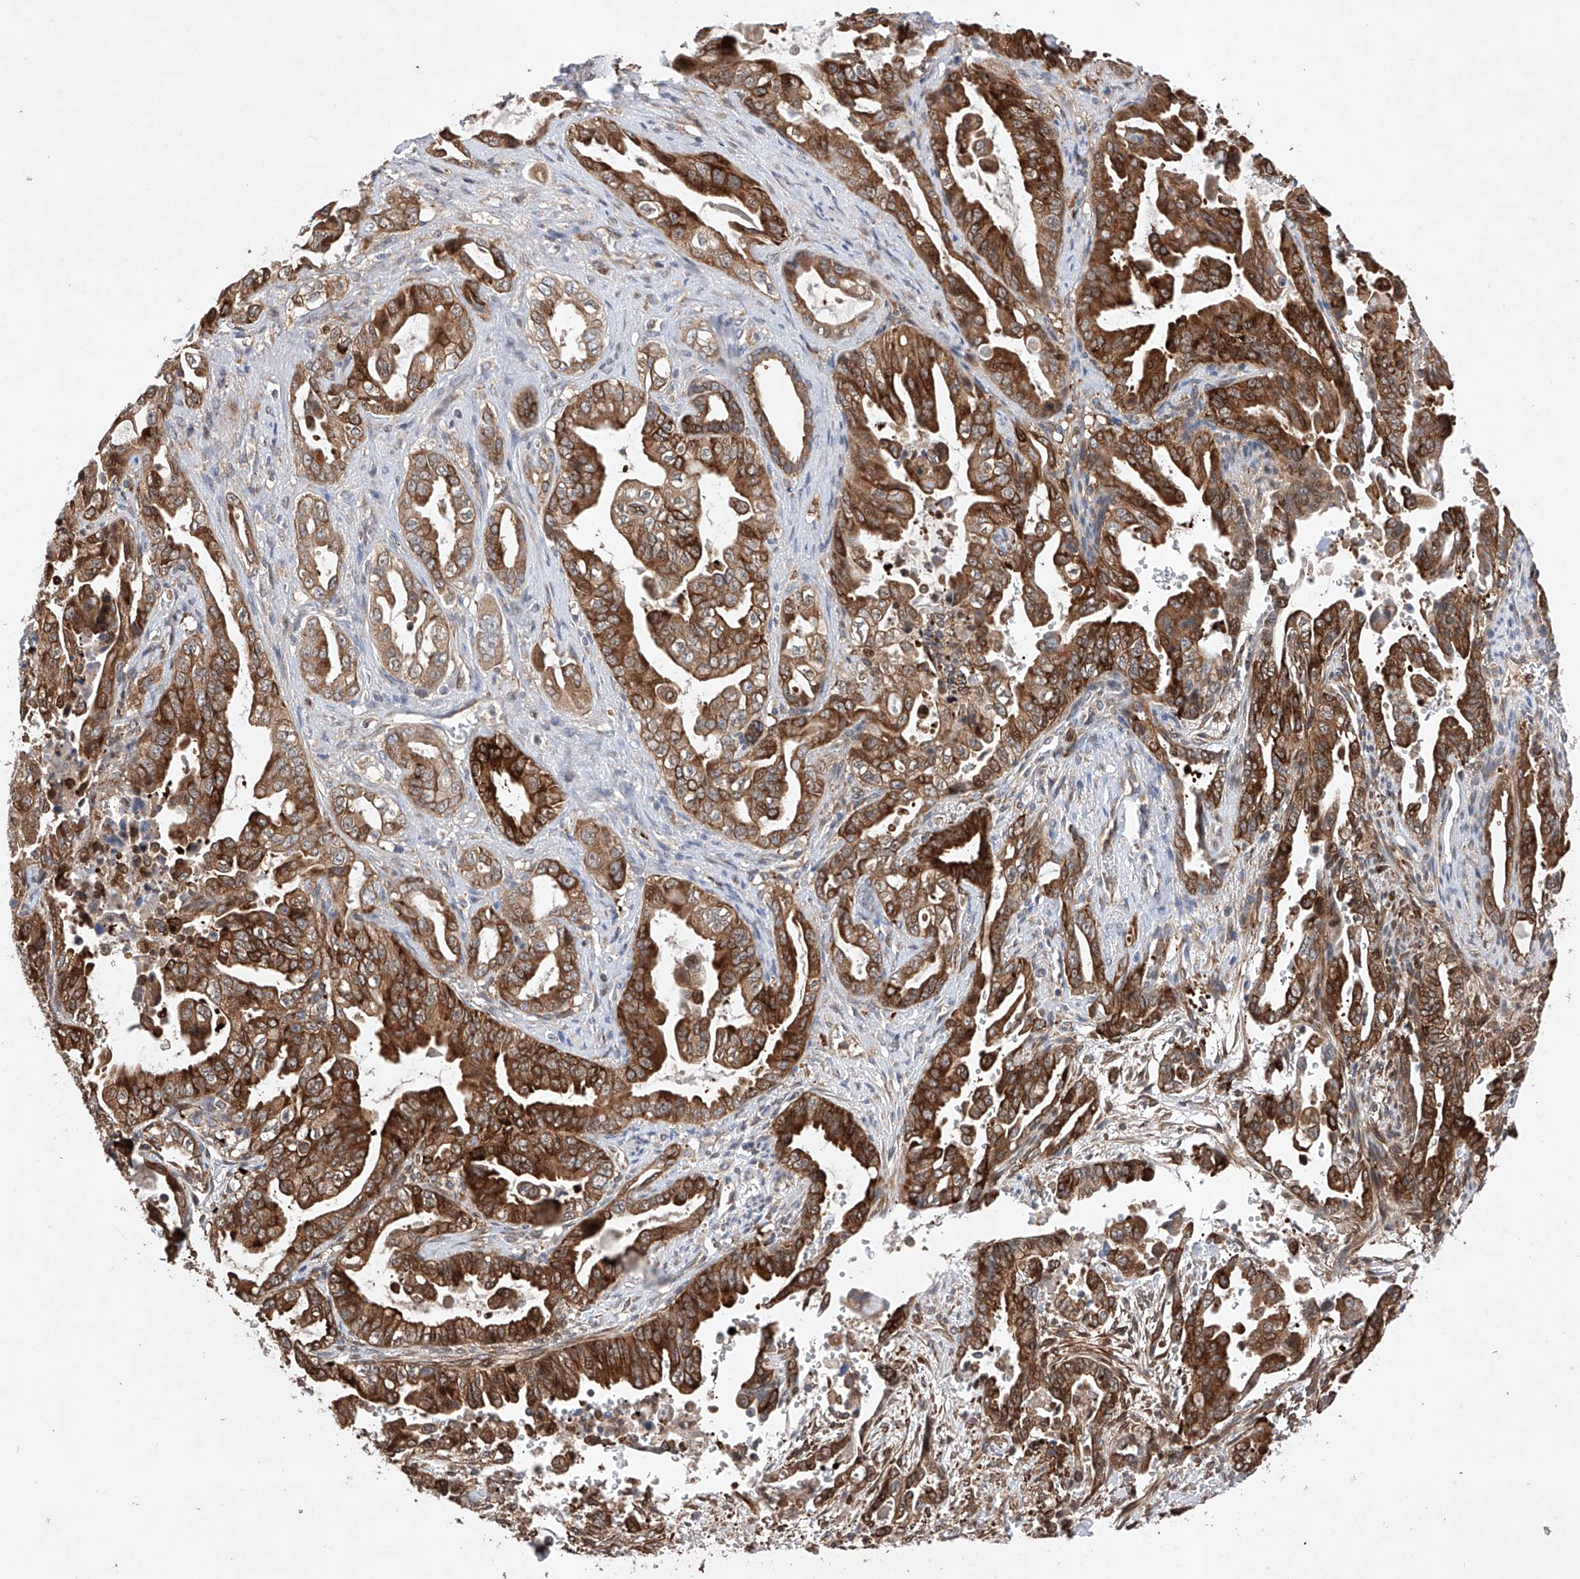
{"staining": {"intensity": "strong", "quantity": ">75%", "location": "cytoplasmic/membranous"}, "tissue": "pancreatic cancer", "cell_type": "Tumor cells", "image_type": "cancer", "snomed": [{"axis": "morphology", "description": "Adenocarcinoma, NOS"}, {"axis": "topography", "description": "Pancreas"}], "caption": "This micrograph exhibits pancreatic cancer stained with IHC to label a protein in brown. The cytoplasmic/membranous of tumor cells show strong positivity for the protein. Nuclei are counter-stained blue.", "gene": "TIMM23", "patient": {"sex": "male", "age": 70}}